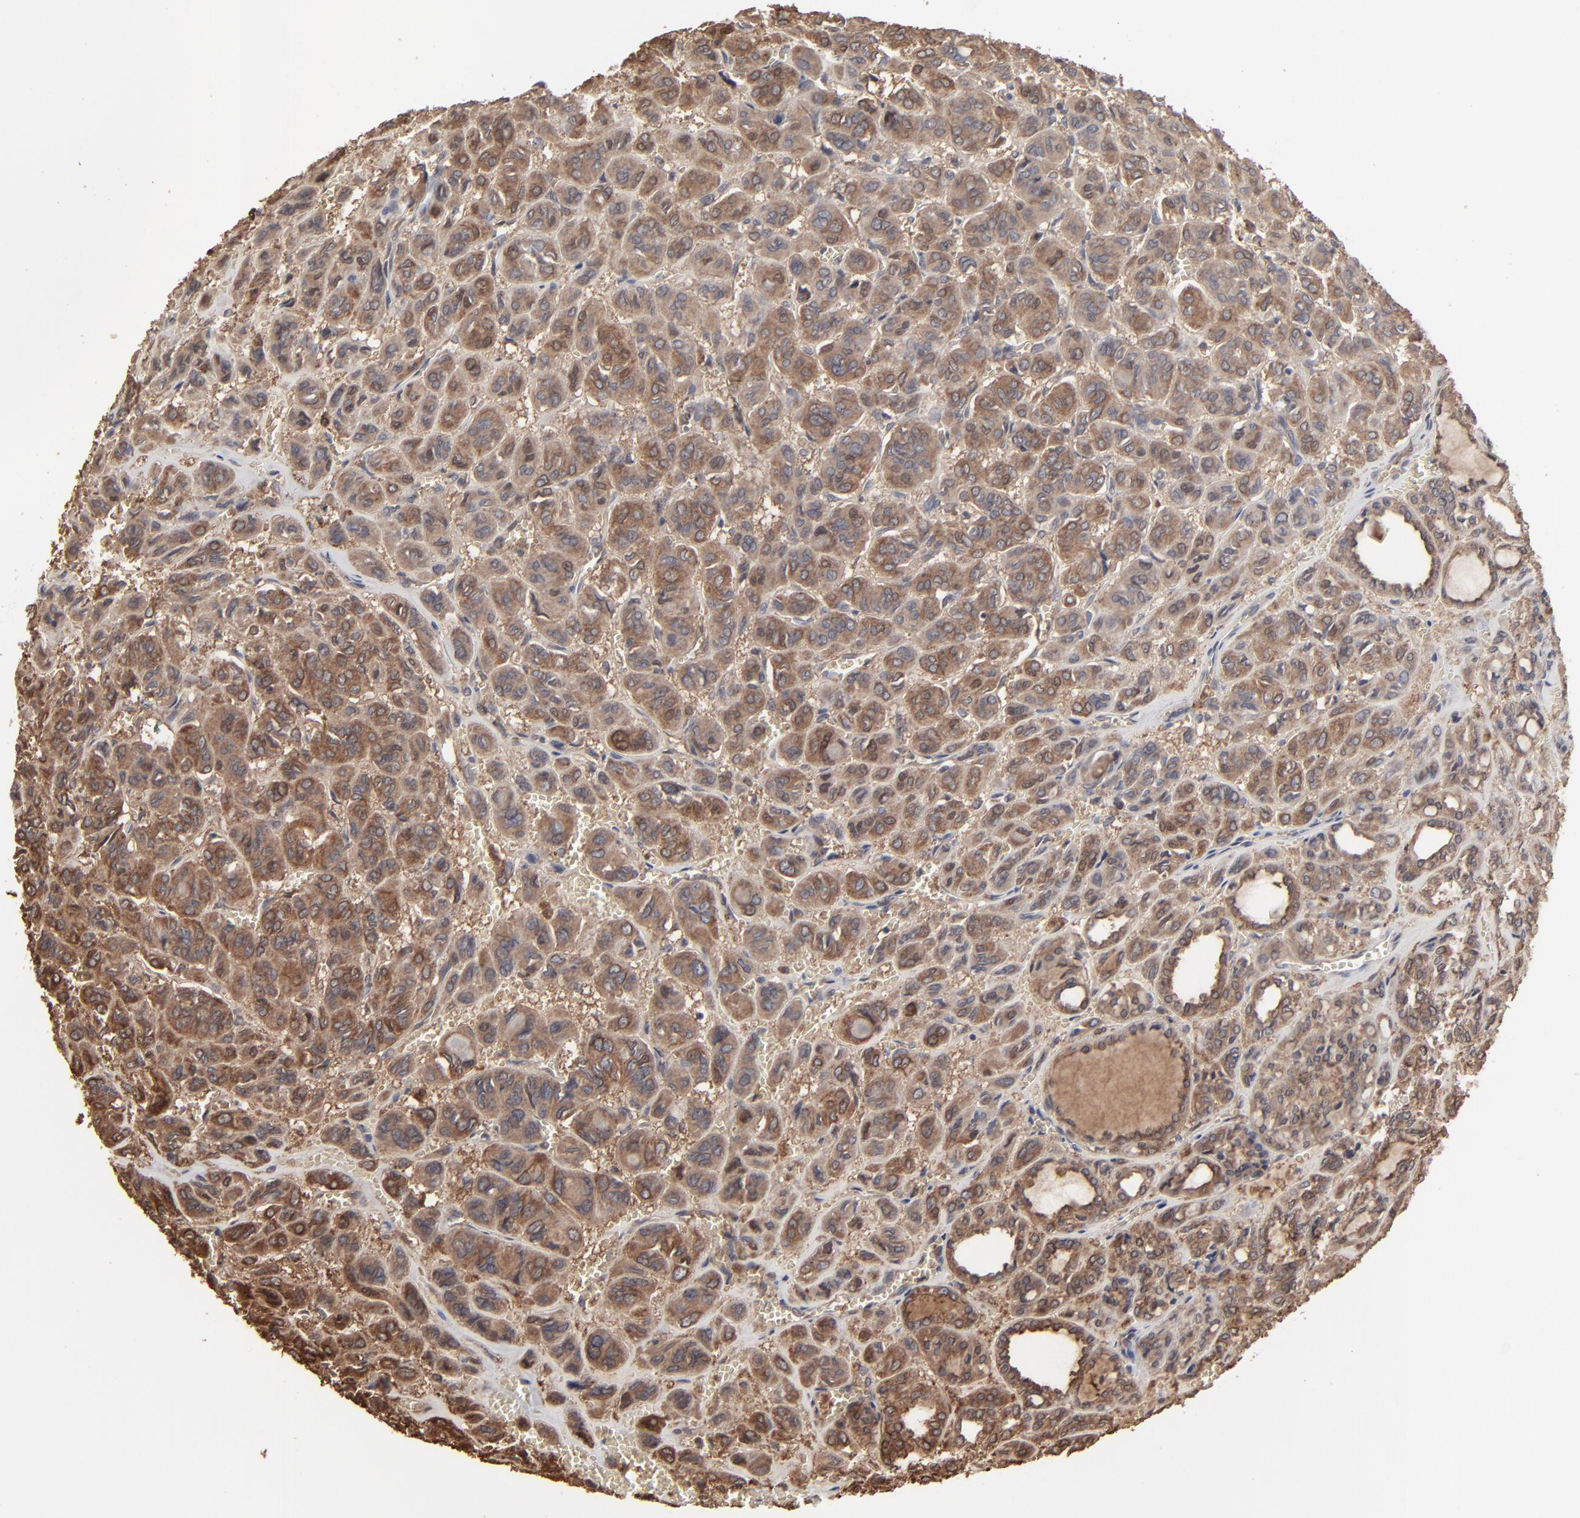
{"staining": {"intensity": "strong", "quantity": ">75%", "location": "cytoplasmic/membranous"}, "tissue": "thyroid cancer", "cell_type": "Tumor cells", "image_type": "cancer", "snomed": [{"axis": "morphology", "description": "Follicular adenoma carcinoma, NOS"}, {"axis": "topography", "description": "Thyroid gland"}], "caption": "Protein staining of follicular adenoma carcinoma (thyroid) tissue shows strong cytoplasmic/membranous expression in about >75% of tumor cells.", "gene": "NME1-NME2", "patient": {"sex": "female", "age": 71}}